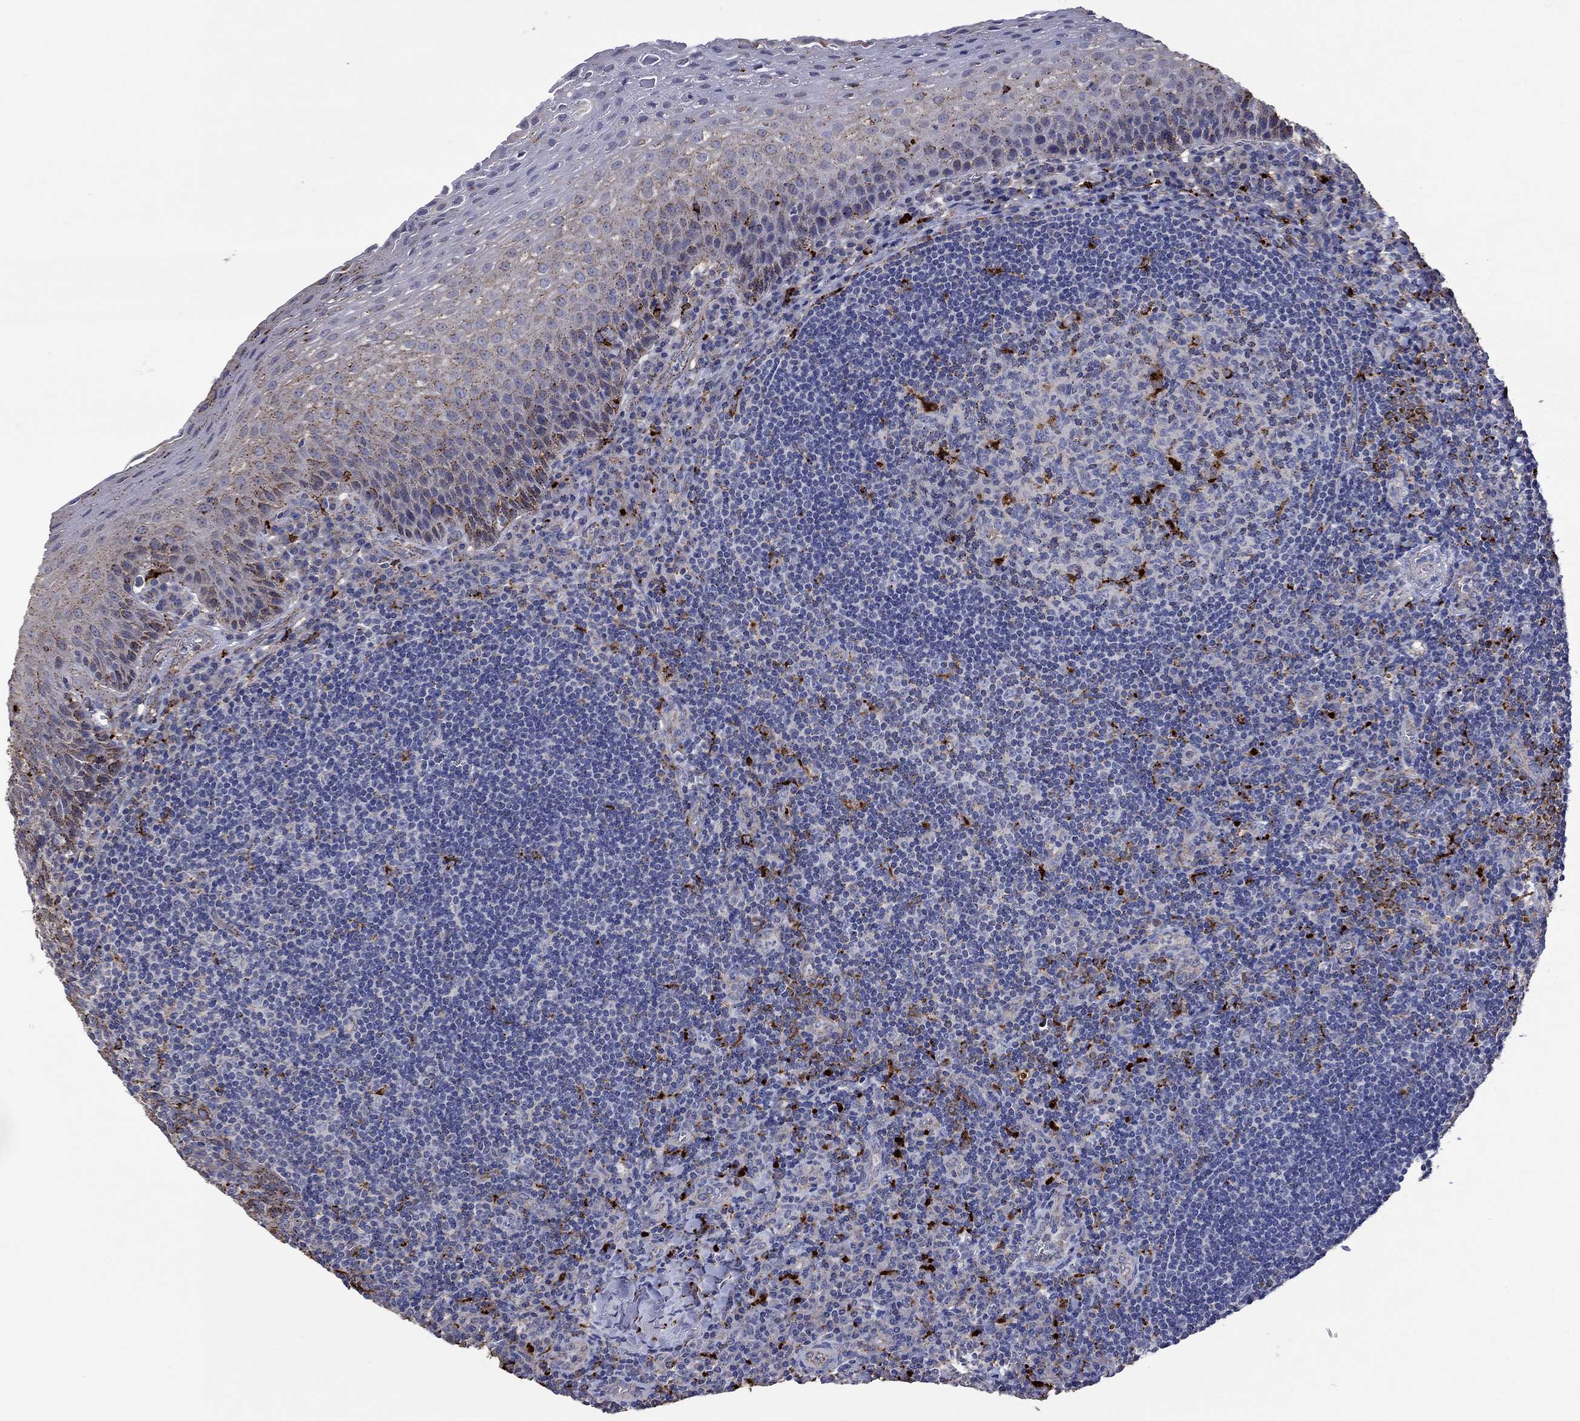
{"staining": {"intensity": "strong", "quantity": "<25%", "location": "cytoplasmic/membranous"}, "tissue": "tonsil", "cell_type": "Germinal center cells", "image_type": "normal", "snomed": [{"axis": "morphology", "description": "Normal tissue, NOS"}, {"axis": "morphology", "description": "Inflammation, NOS"}, {"axis": "topography", "description": "Tonsil"}], "caption": "There is medium levels of strong cytoplasmic/membranous expression in germinal center cells of unremarkable tonsil, as demonstrated by immunohistochemical staining (brown color).", "gene": "CTSB", "patient": {"sex": "female", "age": 31}}